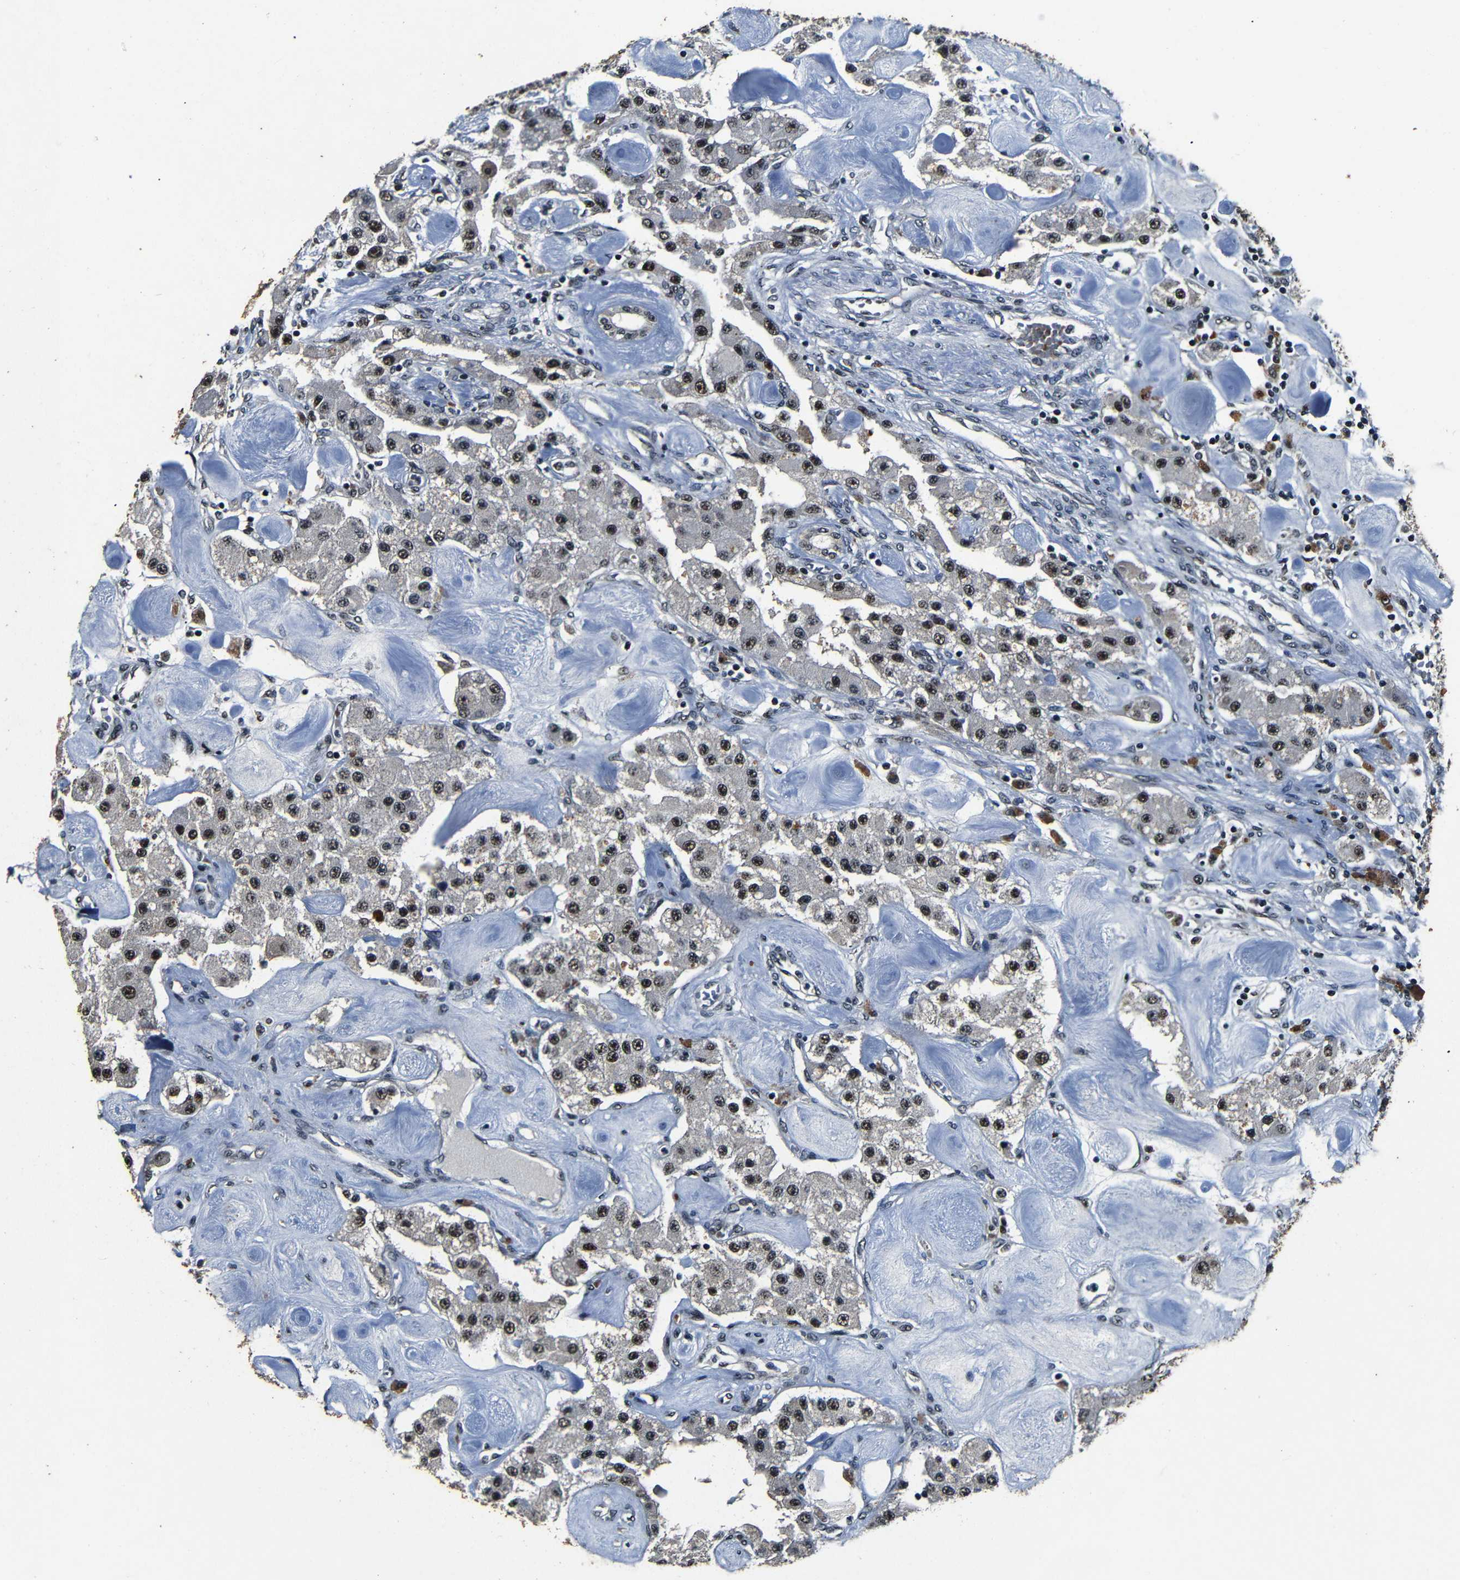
{"staining": {"intensity": "moderate", "quantity": ">75%", "location": "nuclear"}, "tissue": "carcinoid", "cell_type": "Tumor cells", "image_type": "cancer", "snomed": [{"axis": "morphology", "description": "Carcinoid, malignant, NOS"}, {"axis": "topography", "description": "Pancreas"}], "caption": "A high-resolution image shows immunohistochemistry staining of carcinoid, which reveals moderate nuclear staining in about >75% of tumor cells.", "gene": "FOXD4", "patient": {"sex": "male", "age": 41}}